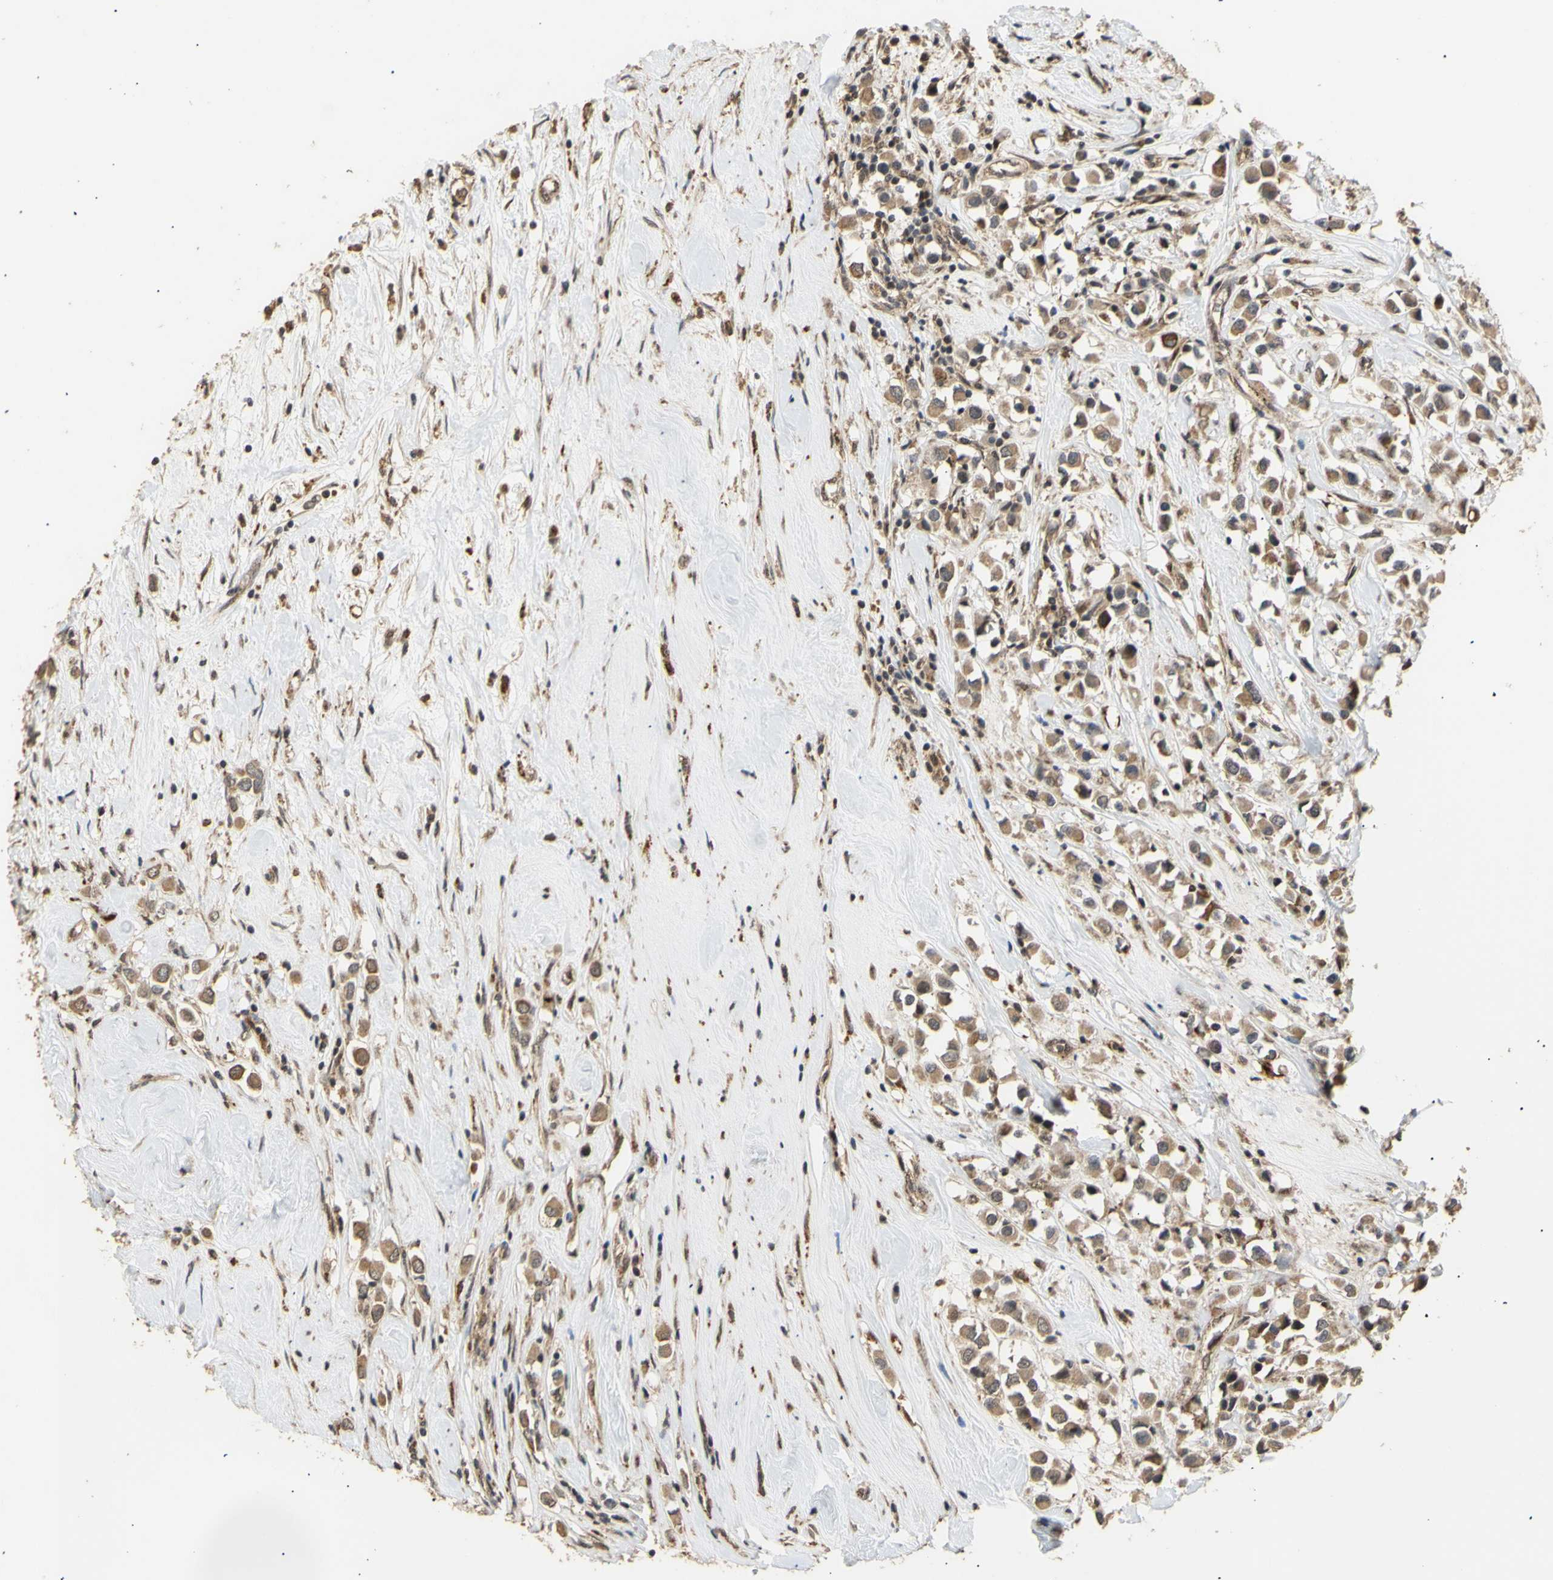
{"staining": {"intensity": "moderate", "quantity": ">75%", "location": "cytoplasmic/membranous"}, "tissue": "breast cancer", "cell_type": "Tumor cells", "image_type": "cancer", "snomed": [{"axis": "morphology", "description": "Duct carcinoma"}, {"axis": "topography", "description": "Breast"}], "caption": "This is an image of immunohistochemistry (IHC) staining of breast cancer (infiltrating ductal carcinoma), which shows moderate positivity in the cytoplasmic/membranous of tumor cells.", "gene": "GTF2E2", "patient": {"sex": "female", "age": 61}}